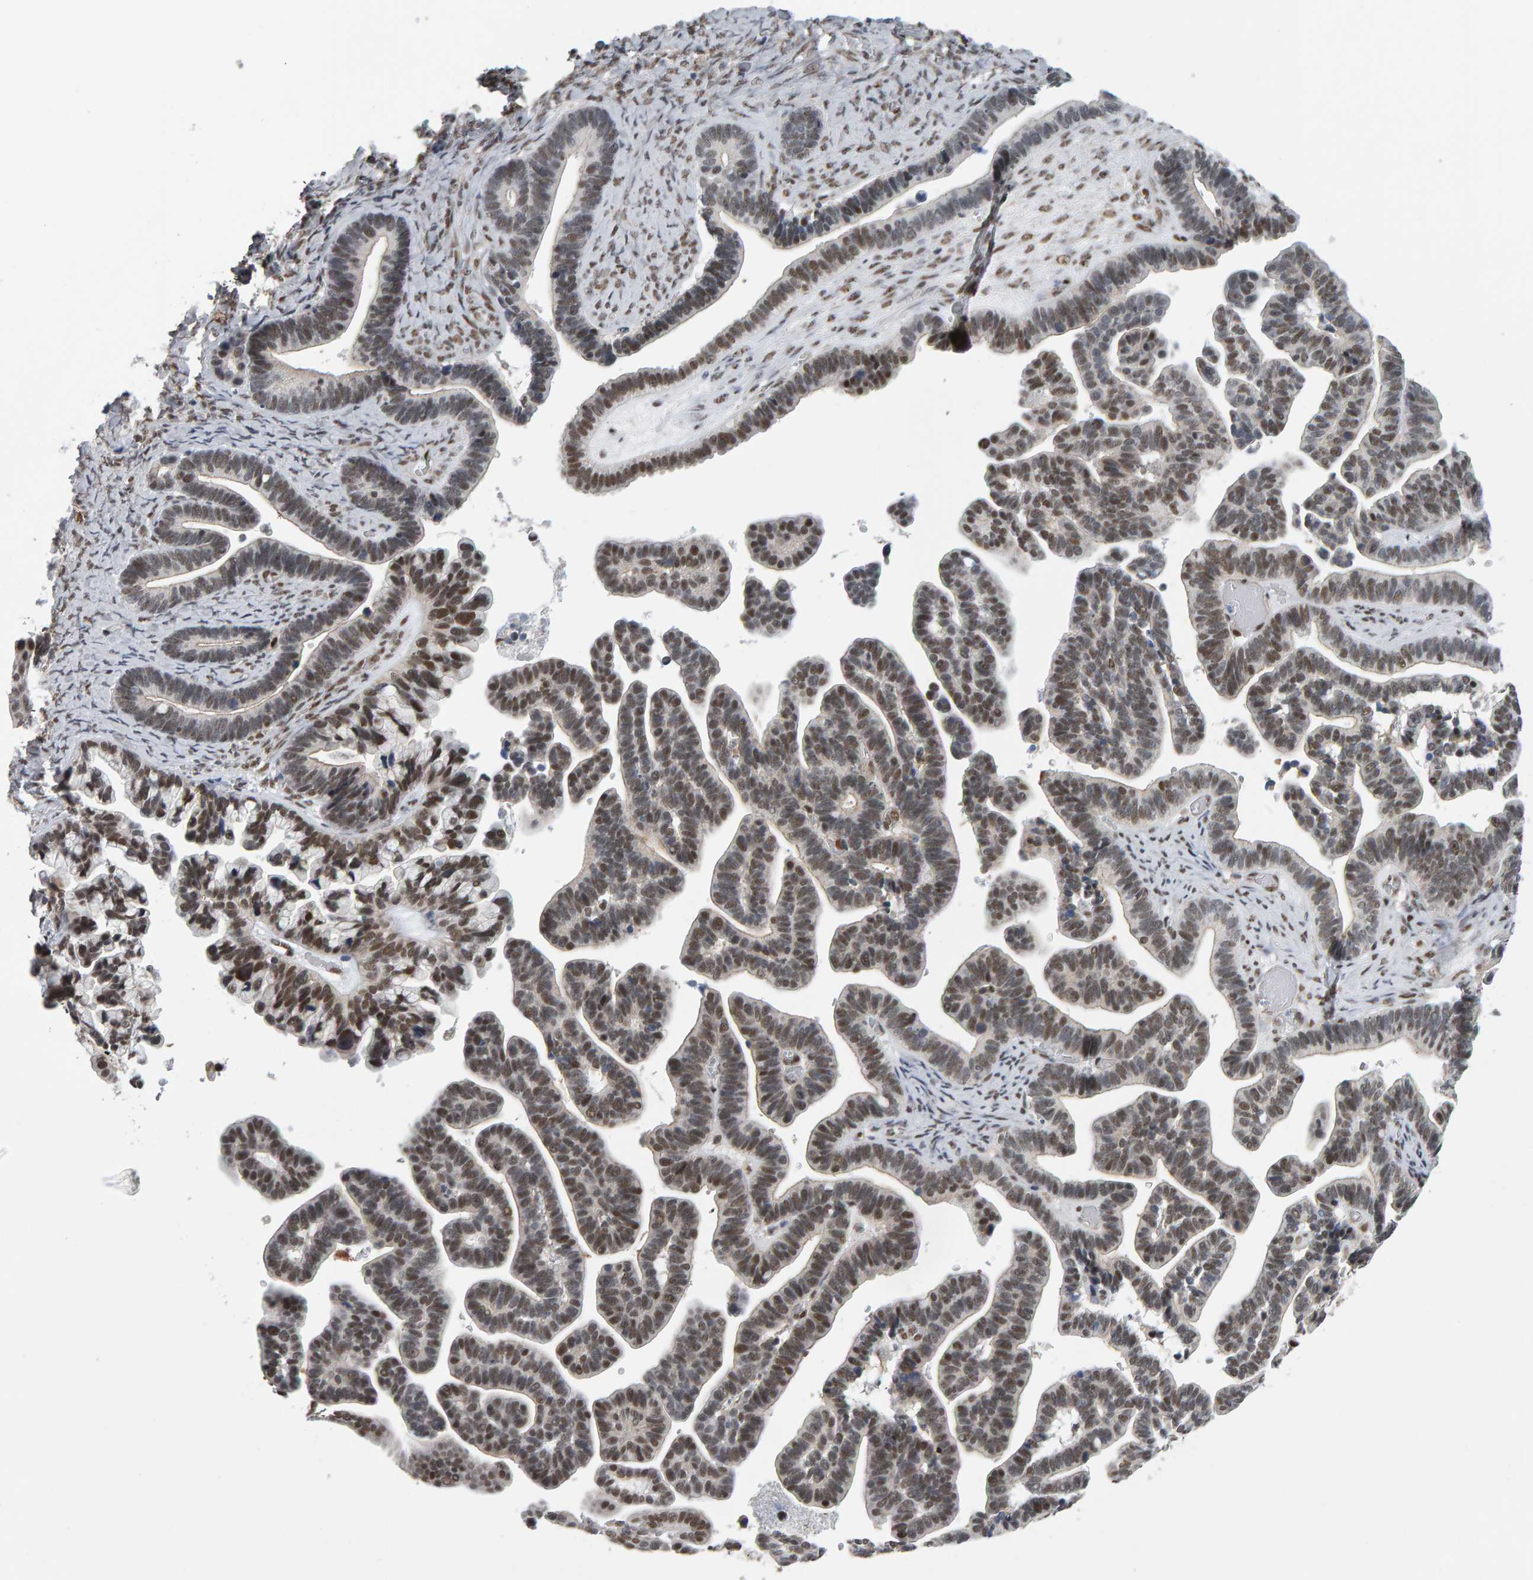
{"staining": {"intensity": "moderate", "quantity": "25%-75%", "location": "nuclear"}, "tissue": "ovarian cancer", "cell_type": "Tumor cells", "image_type": "cancer", "snomed": [{"axis": "morphology", "description": "Cystadenocarcinoma, serous, NOS"}, {"axis": "topography", "description": "Ovary"}], "caption": "Immunohistochemistry histopathology image of ovarian cancer (serous cystadenocarcinoma) stained for a protein (brown), which exhibits medium levels of moderate nuclear expression in approximately 25%-75% of tumor cells.", "gene": "ATF7IP", "patient": {"sex": "female", "age": 56}}